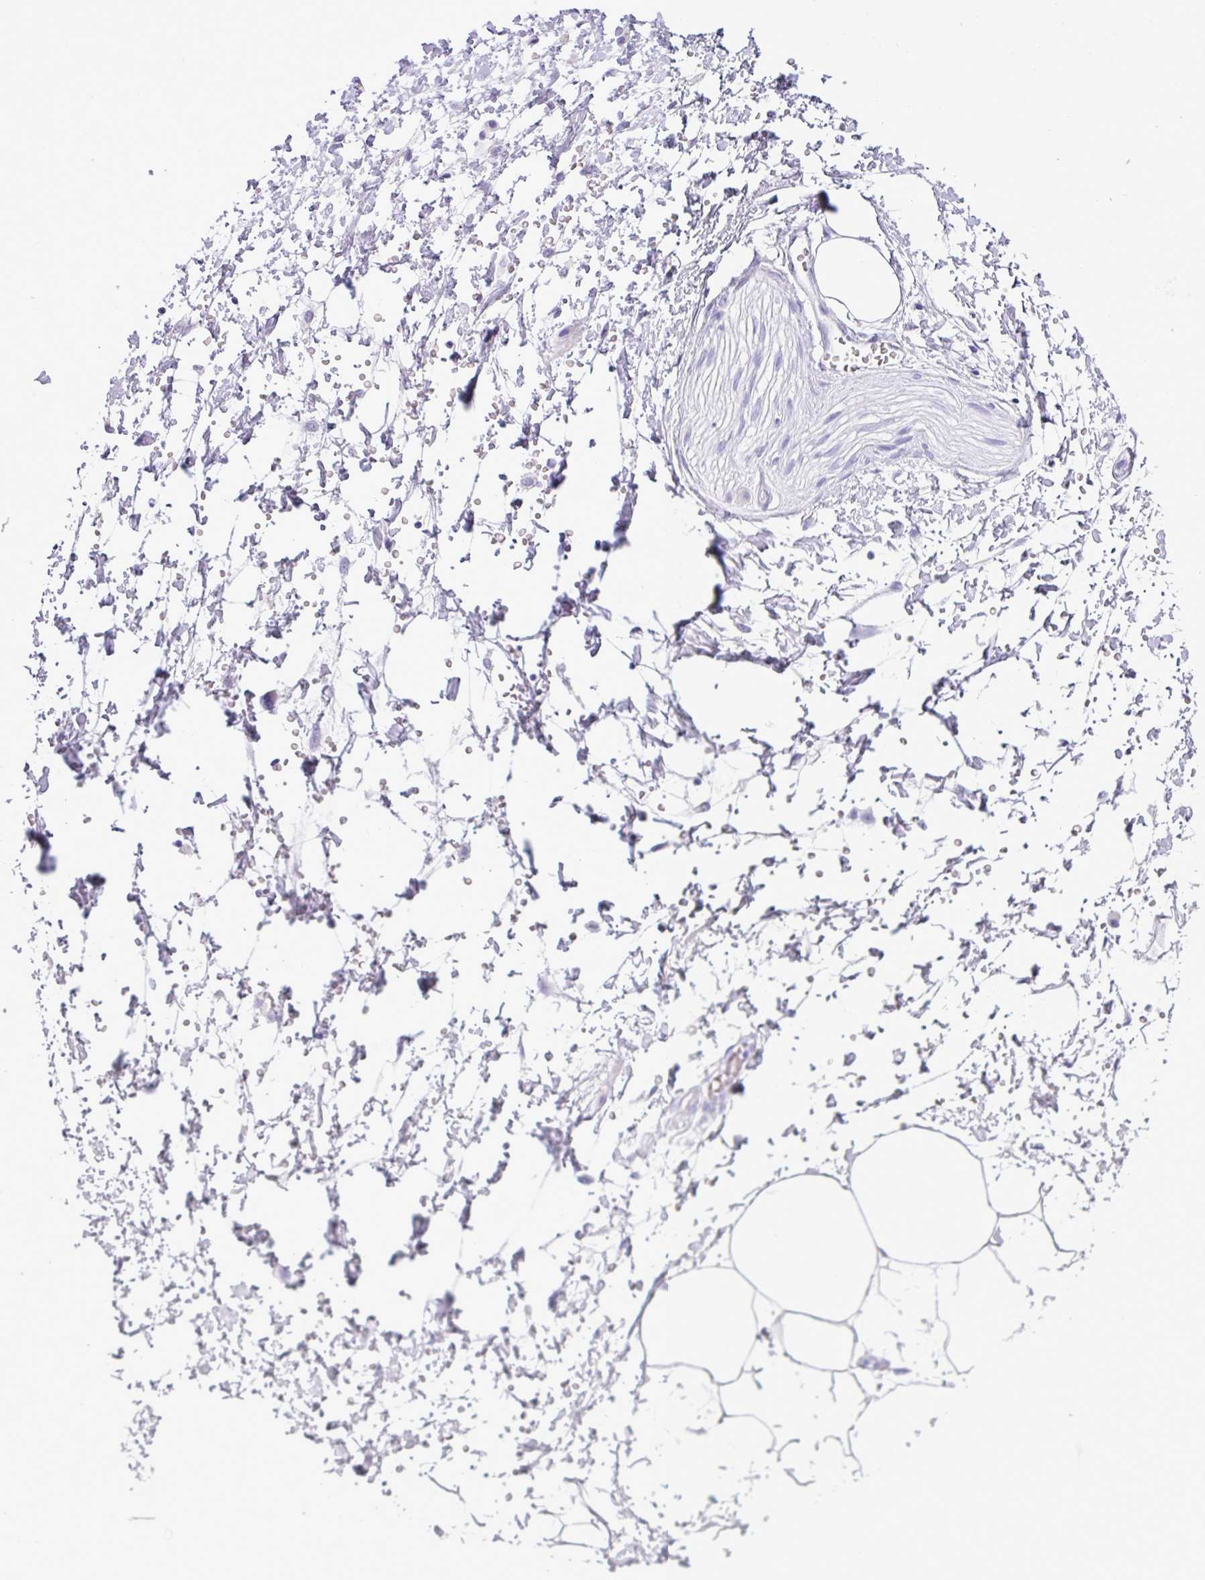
{"staining": {"intensity": "negative", "quantity": "none", "location": "none"}, "tissue": "adipose tissue", "cell_type": "Adipocytes", "image_type": "normal", "snomed": [{"axis": "morphology", "description": "Normal tissue, NOS"}, {"axis": "topography", "description": "Prostate"}, {"axis": "topography", "description": "Peripheral nerve tissue"}], "caption": "High magnification brightfield microscopy of benign adipose tissue stained with DAB (3,3'-diaminobenzidine) (brown) and counterstained with hematoxylin (blue): adipocytes show no significant expression.", "gene": "STIMATE", "patient": {"sex": "male", "age": 55}}